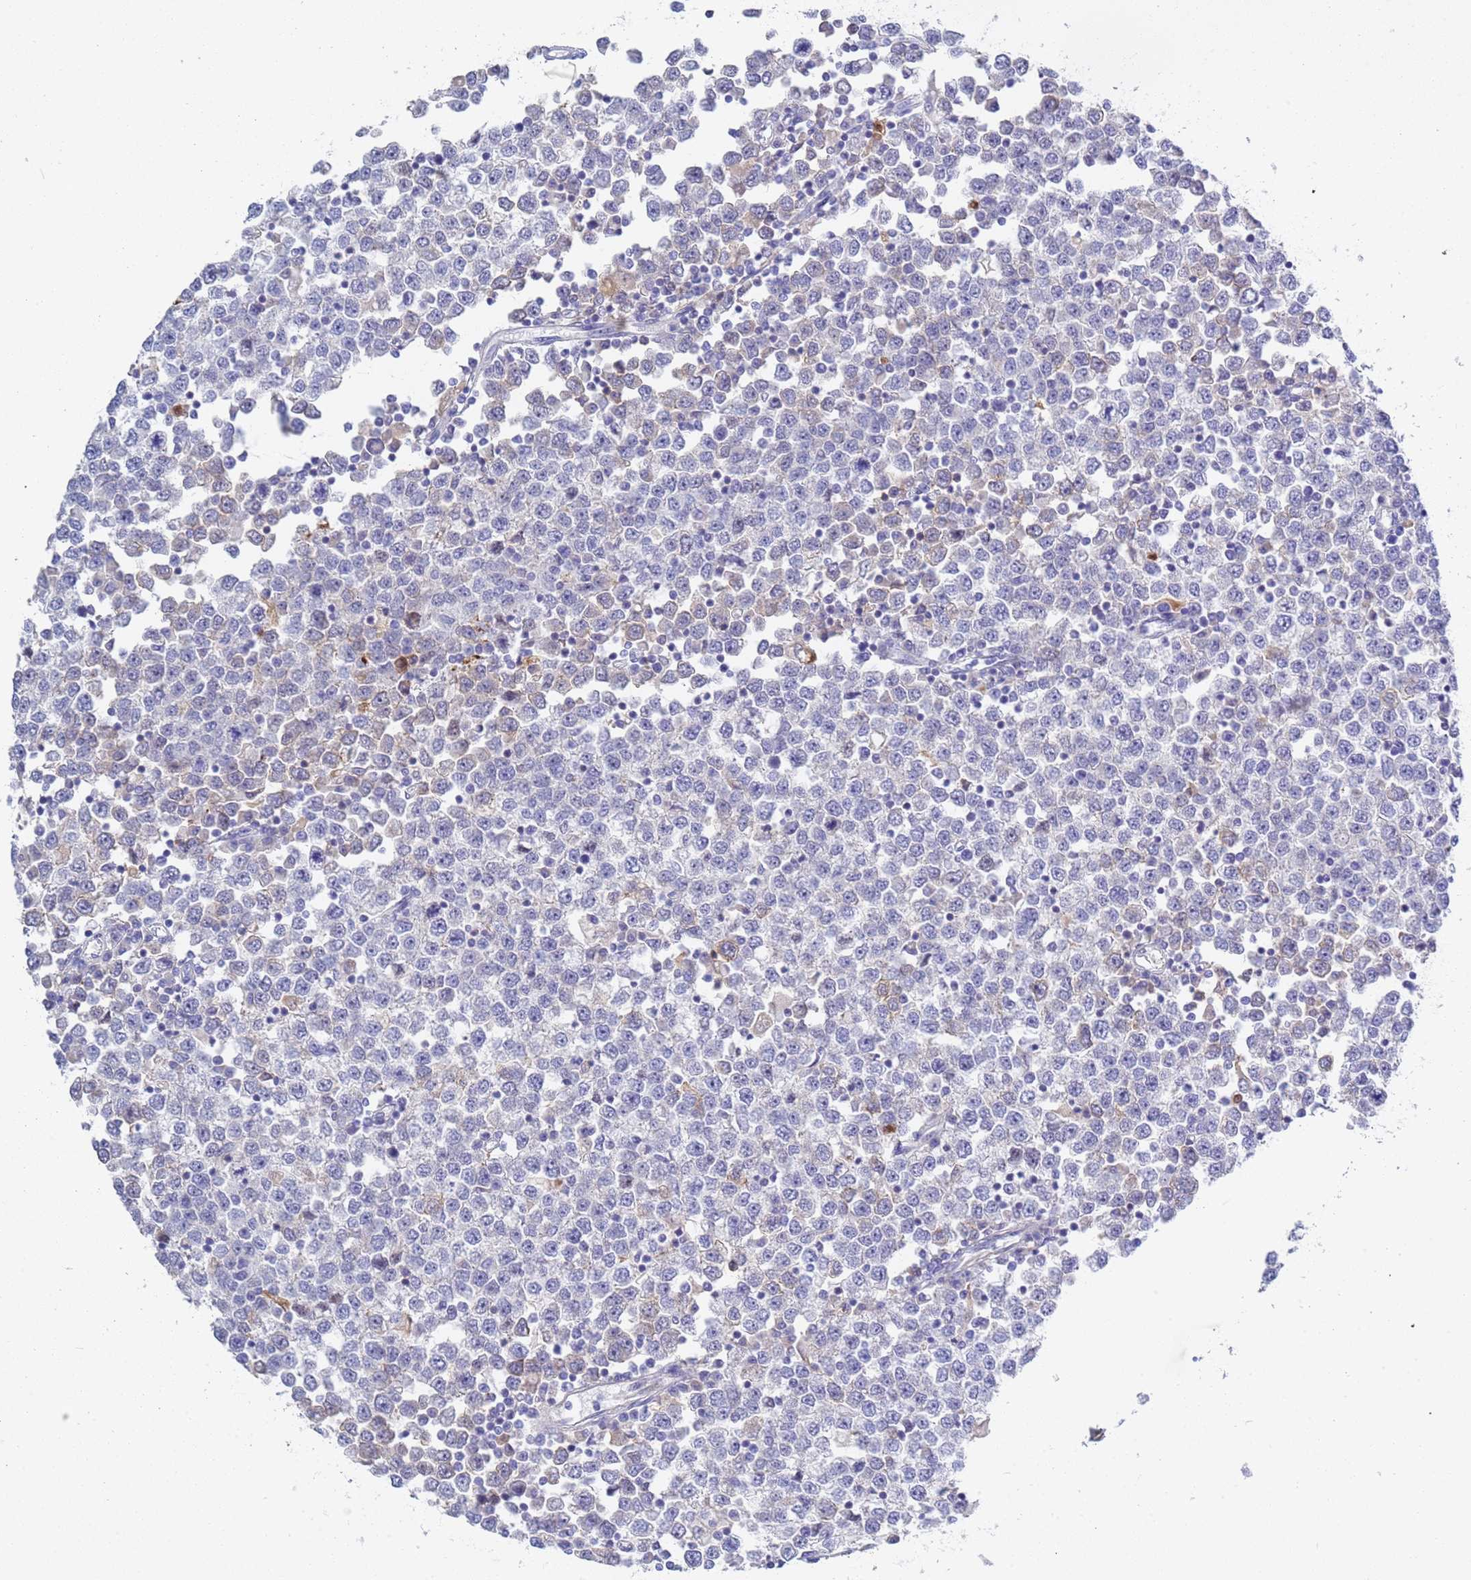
{"staining": {"intensity": "negative", "quantity": "none", "location": "none"}, "tissue": "testis cancer", "cell_type": "Tumor cells", "image_type": "cancer", "snomed": [{"axis": "morphology", "description": "Seminoma, NOS"}, {"axis": "topography", "description": "Testis"}], "caption": "Immunohistochemical staining of testis cancer (seminoma) exhibits no significant staining in tumor cells.", "gene": "C4orf46", "patient": {"sex": "male", "age": 65}}